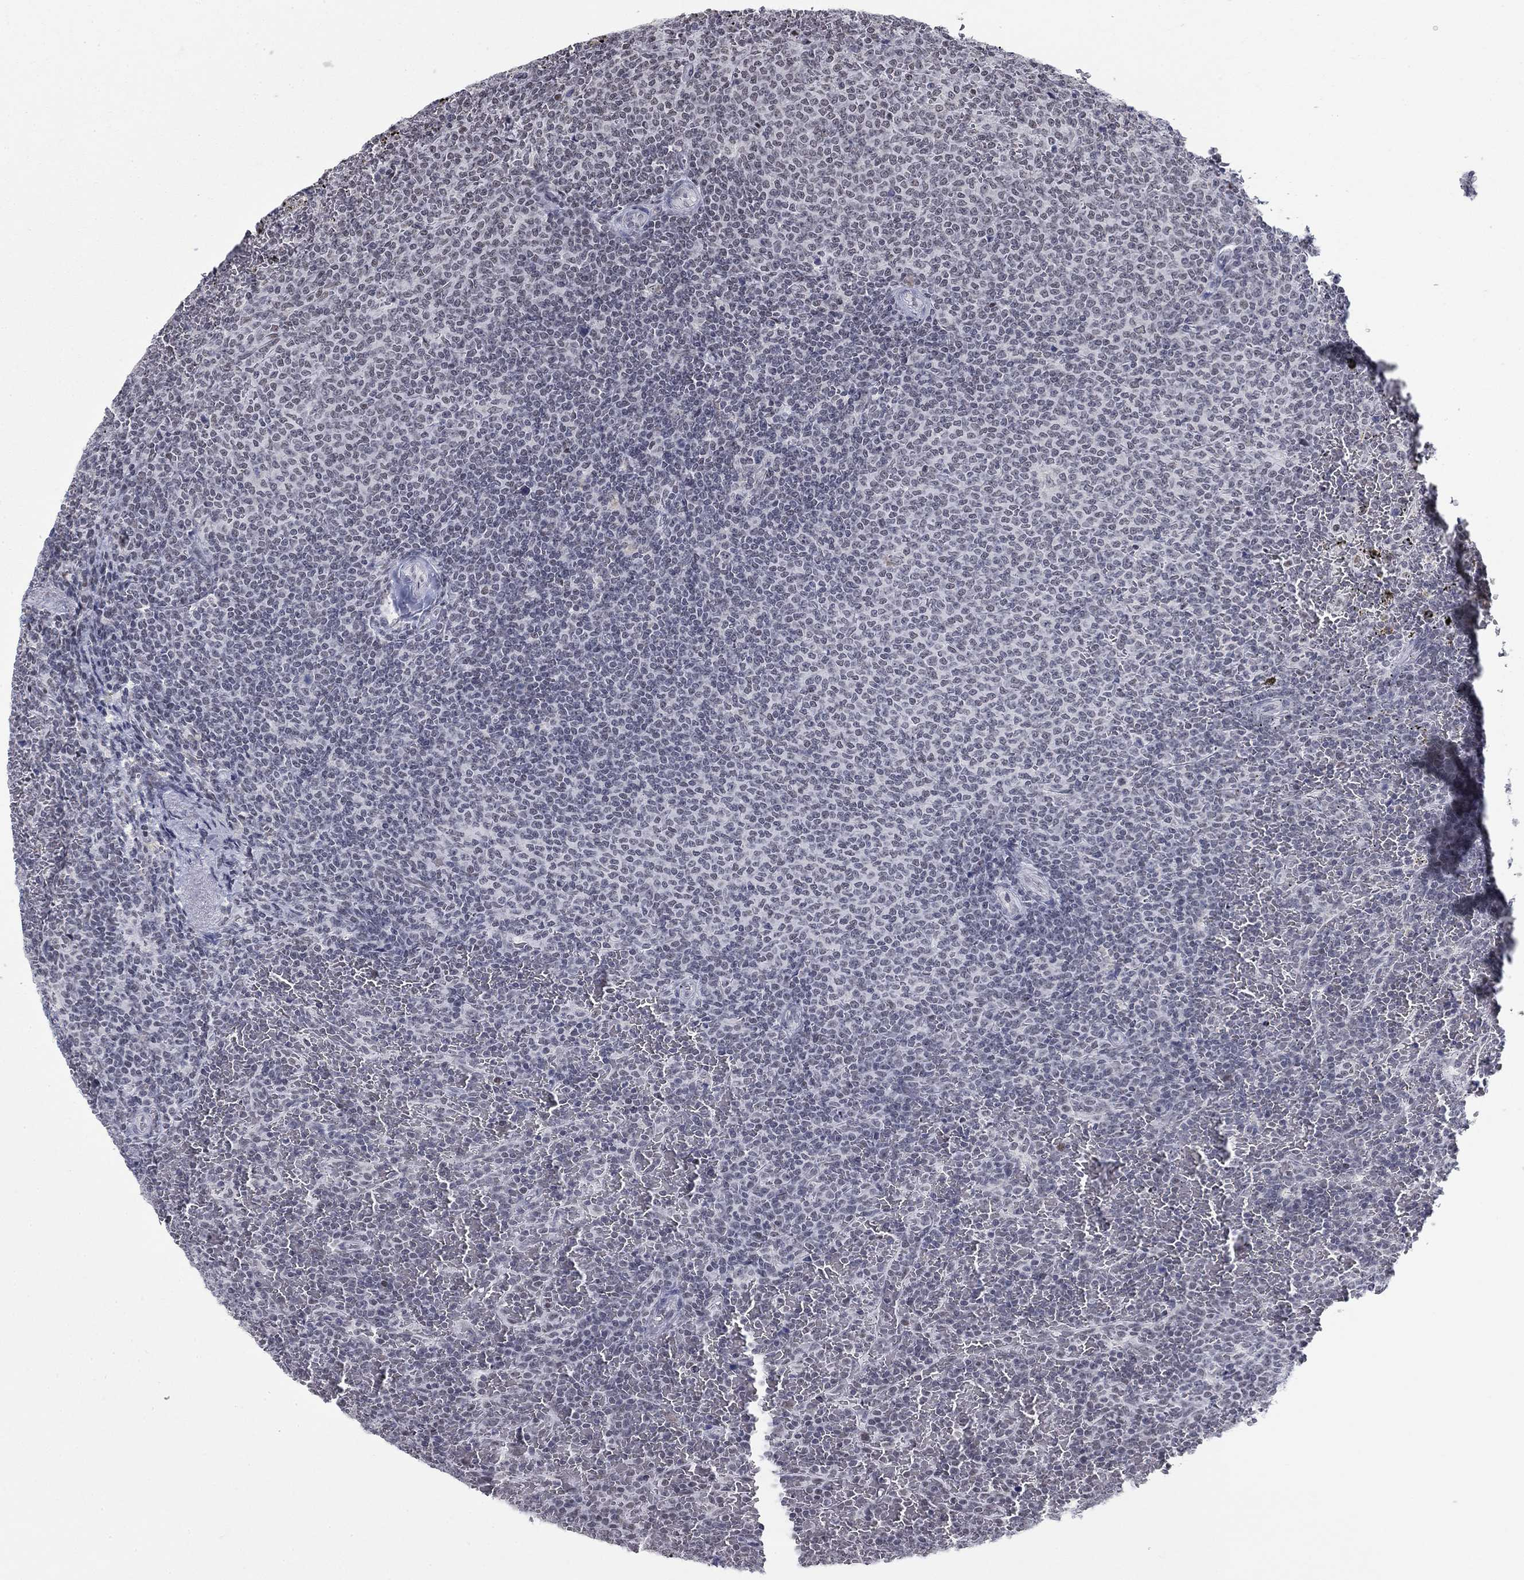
{"staining": {"intensity": "negative", "quantity": "none", "location": "none"}, "tissue": "lymphoma", "cell_type": "Tumor cells", "image_type": "cancer", "snomed": [{"axis": "morphology", "description": "Malignant lymphoma, non-Hodgkin's type, Low grade"}, {"axis": "topography", "description": "Spleen"}], "caption": "Tumor cells show no significant positivity in malignant lymphoma, non-Hodgkin's type (low-grade).", "gene": "NPAS3", "patient": {"sex": "female", "age": 77}}